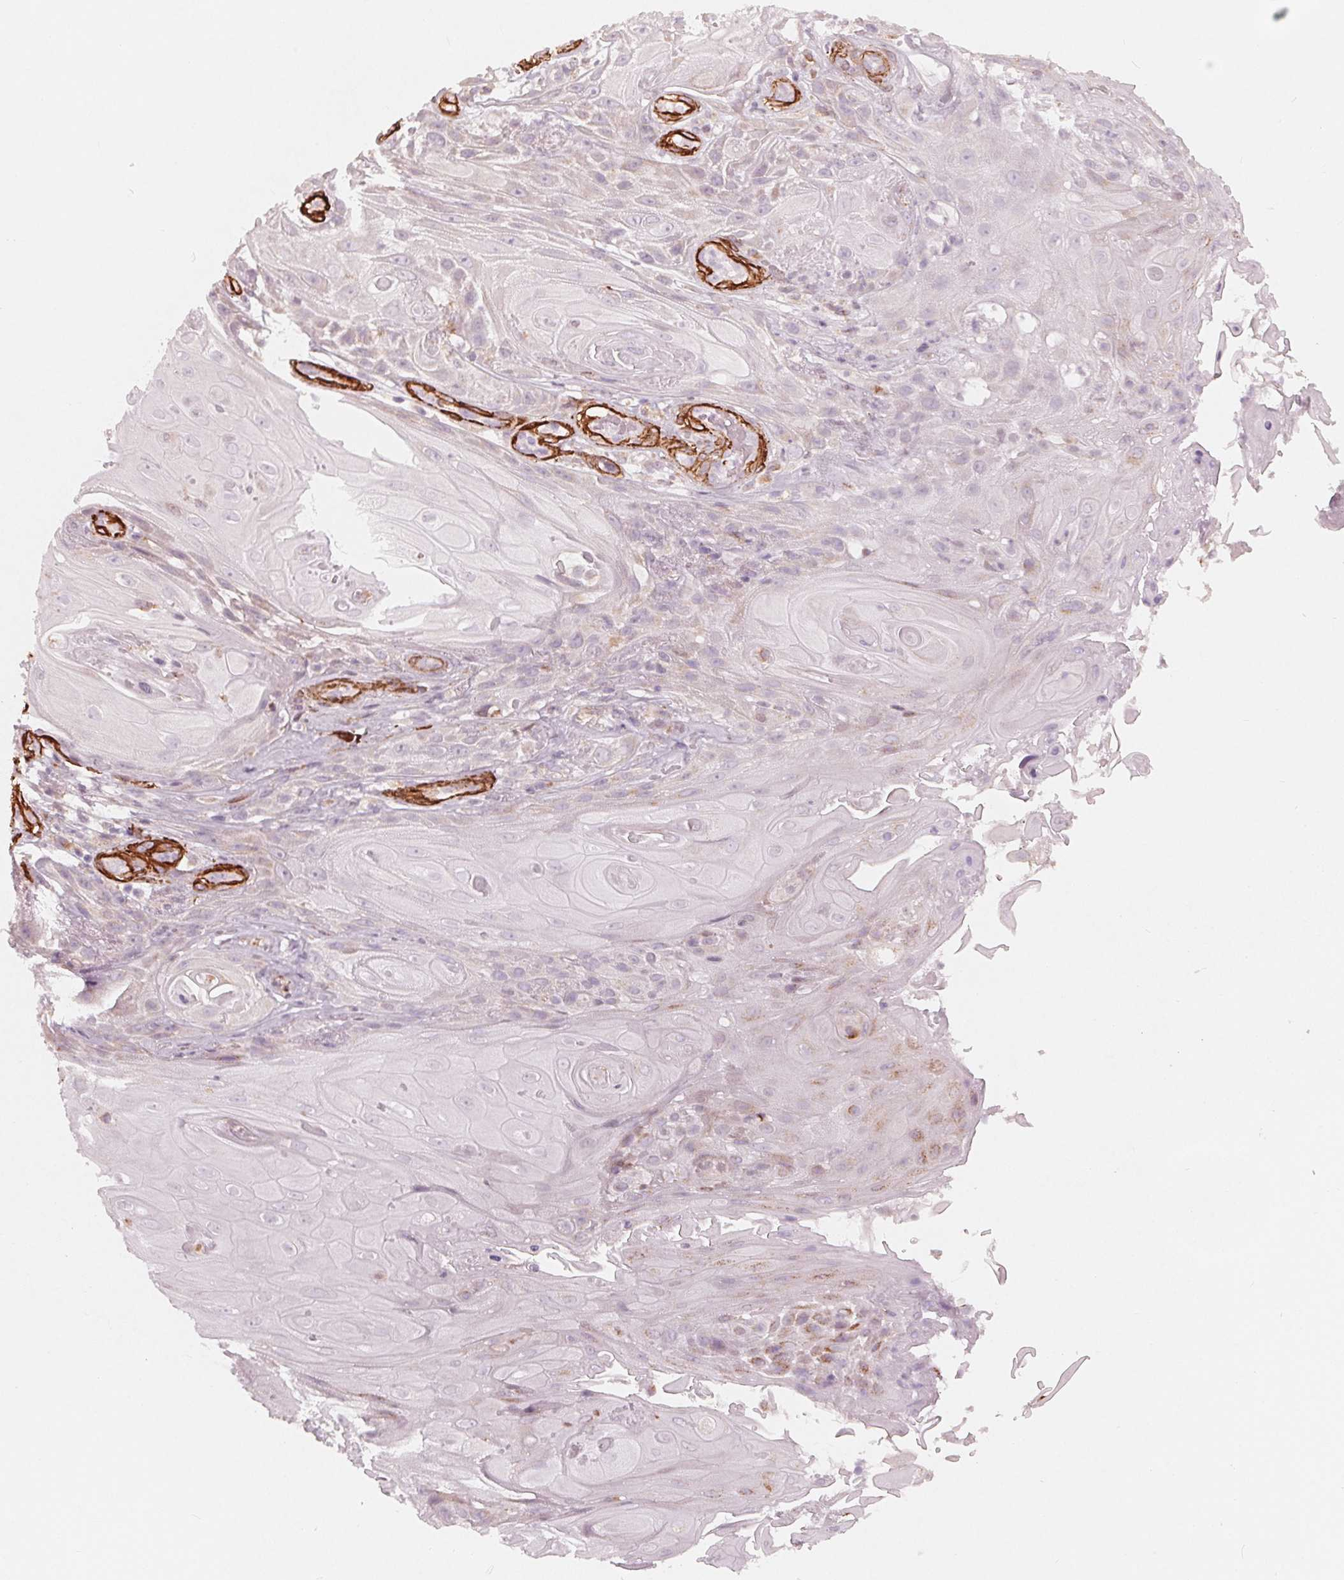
{"staining": {"intensity": "negative", "quantity": "none", "location": "none"}, "tissue": "skin cancer", "cell_type": "Tumor cells", "image_type": "cancer", "snomed": [{"axis": "morphology", "description": "Squamous cell carcinoma, NOS"}, {"axis": "topography", "description": "Skin"}], "caption": "Immunohistochemical staining of squamous cell carcinoma (skin) shows no significant staining in tumor cells. (DAB (3,3'-diaminobenzidine) immunohistochemistry visualized using brightfield microscopy, high magnification).", "gene": "MIER3", "patient": {"sex": "male", "age": 62}}